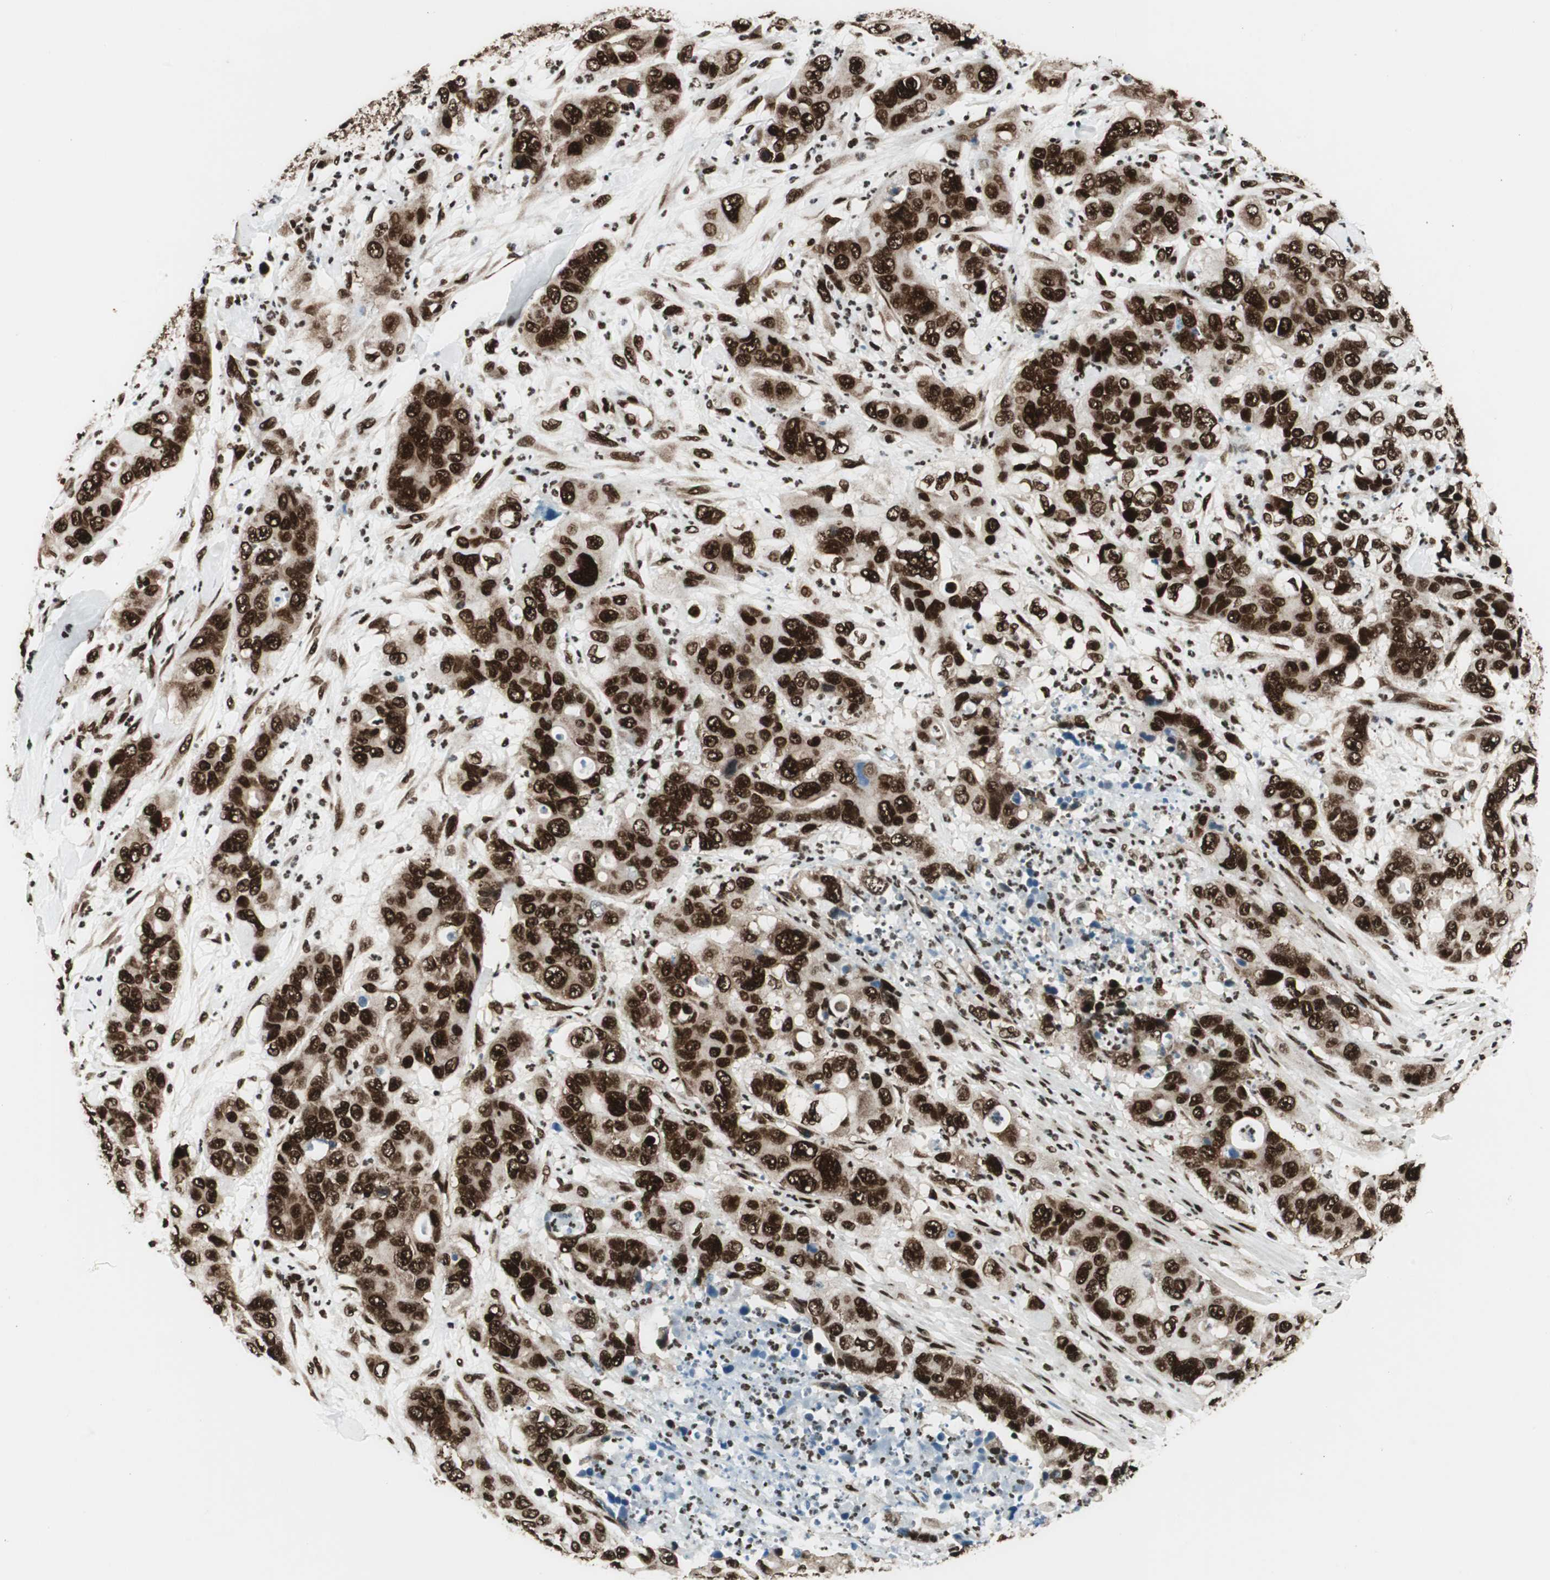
{"staining": {"intensity": "strong", "quantity": ">75%", "location": "nuclear"}, "tissue": "pancreatic cancer", "cell_type": "Tumor cells", "image_type": "cancer", "snomed": [{"axis": "morphology", "description": "Adenocarcinoma, NOS"}, {"axis": "topography", "description": "Pancreas"}], "caption": "An IHC image of tumor tissue is shown. Protein staining in brown highlights strong nuclear positivity in pancreatic cancer (adenocarcinoma) within tumor cells.", "gene": "EWSR1", "patient": {"sex": "female", "age": 71}}